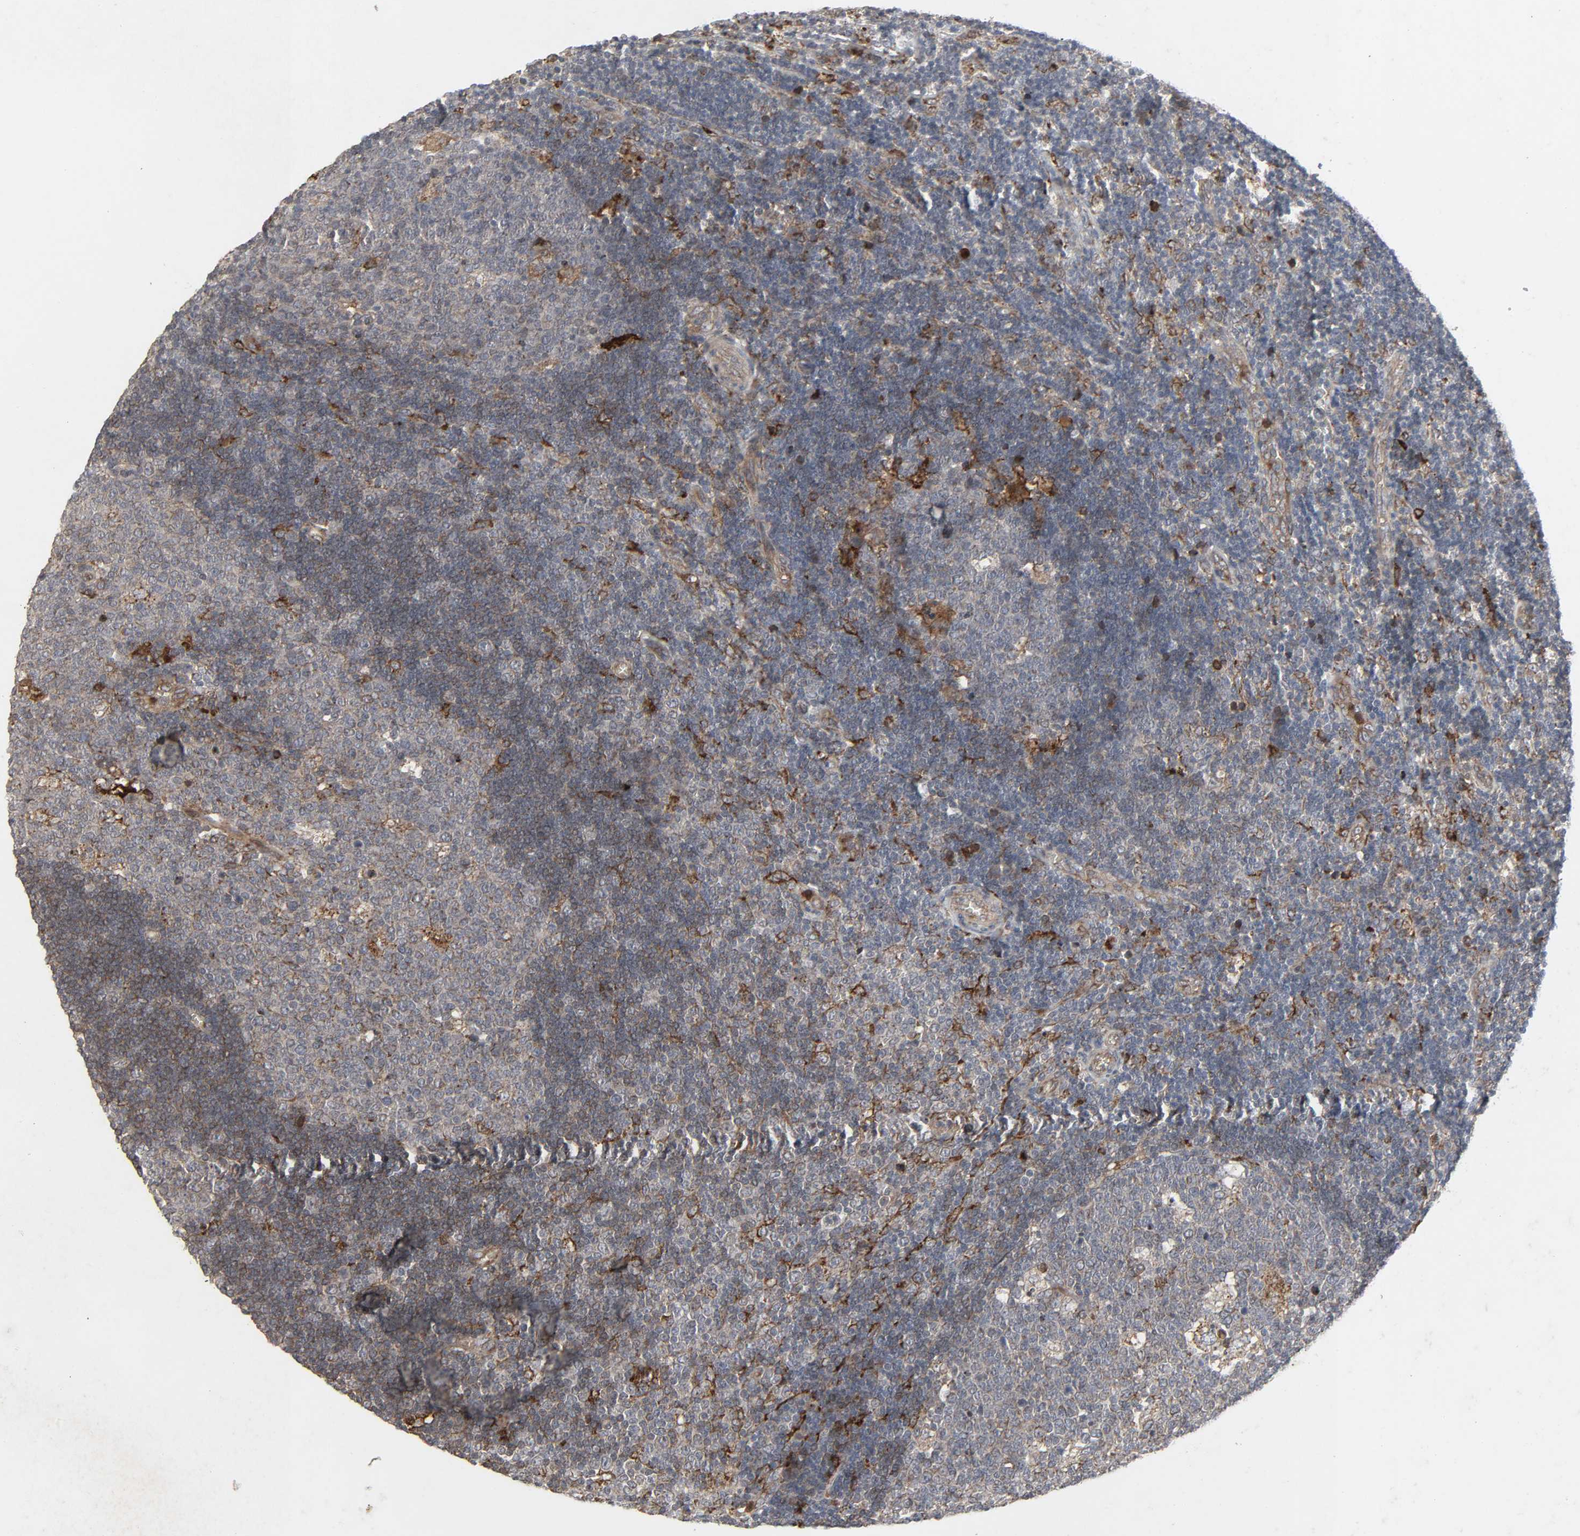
{"staining": {"intensity": "moderate", "quantity": ">75%", "location": "cytoplasmic/membranous"}, "tissue": "lymph node", "cell_type": "Germinal center cells", "image_type": "normal", "snomed": [{"axis": "morphology", "description": "Normal tissue, NOS"}, {"axis": "topography", "description": "Lymph node"}, {"axis": "topography", "description": "Salivary gland"}], "caption": "Immunohistochemical staining of normal human lymph node shows >75% levels of moderate cytoplasmic/membranous protein expression in about >75% of germinal center cells. Nuclei are stained in blue.", "gene": "ADCY4", "patient": {"sex": "male", "age": 8}}